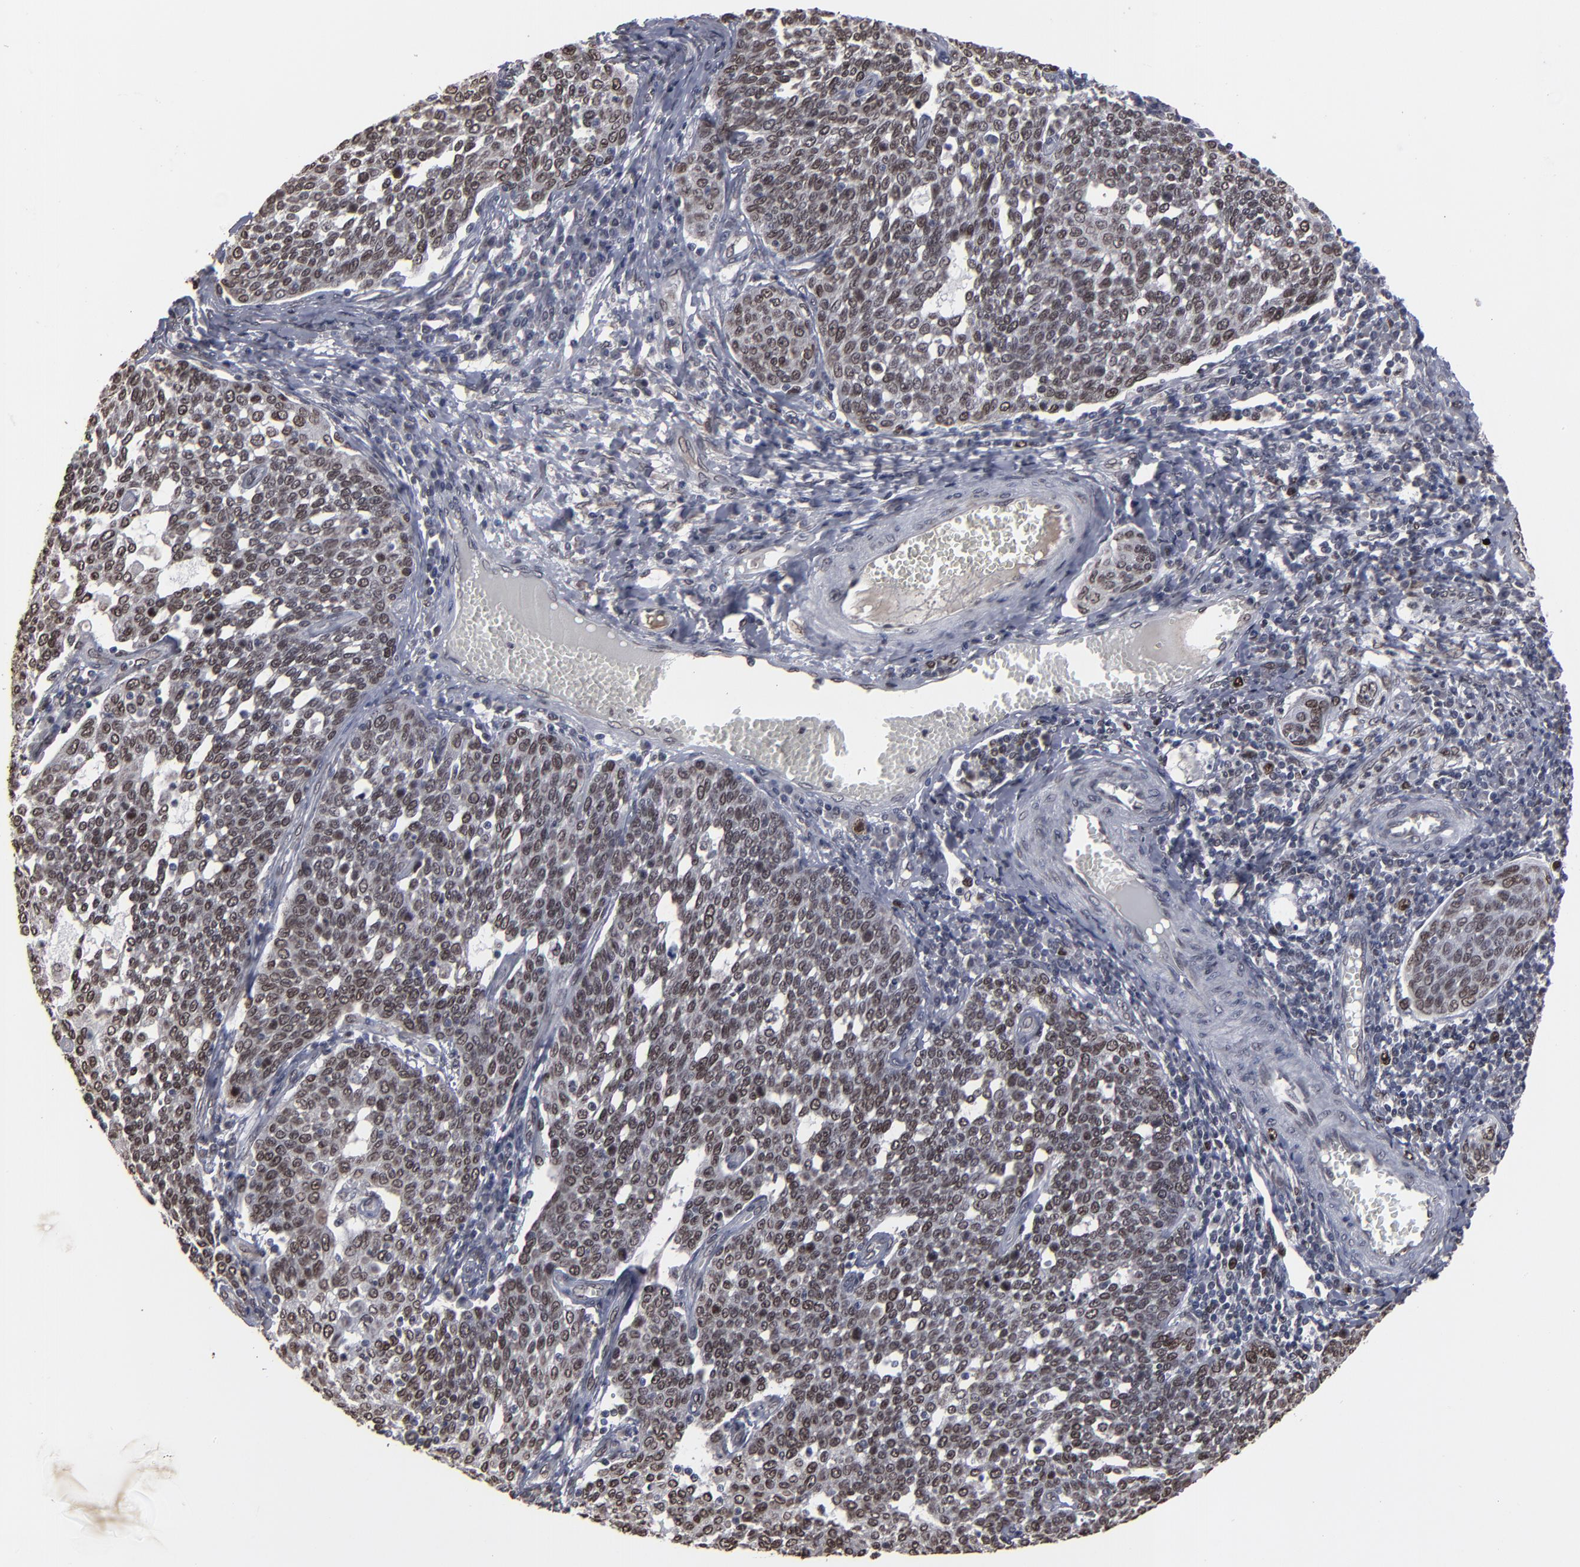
{"staining": {"intensity": "weak", "quantity": "25%-75%", "location": "nuclear"}, "tissue": "cervical cancer", "cell_type": "Tumor cells", "image_type": "cancer", "snomed": [{"axis": "morphology", "description": "Squamous cell carcinoma, NOS"}, {"axis": "topography", "description": "Cervix"}], "caption": "Protein expression analysis of cervical cancer demonstrates weak nuclear staining in about 25%-75% of tumor cells.", "gene": "BAZ1A", "patient": {"sex": "female", "age": 34}}